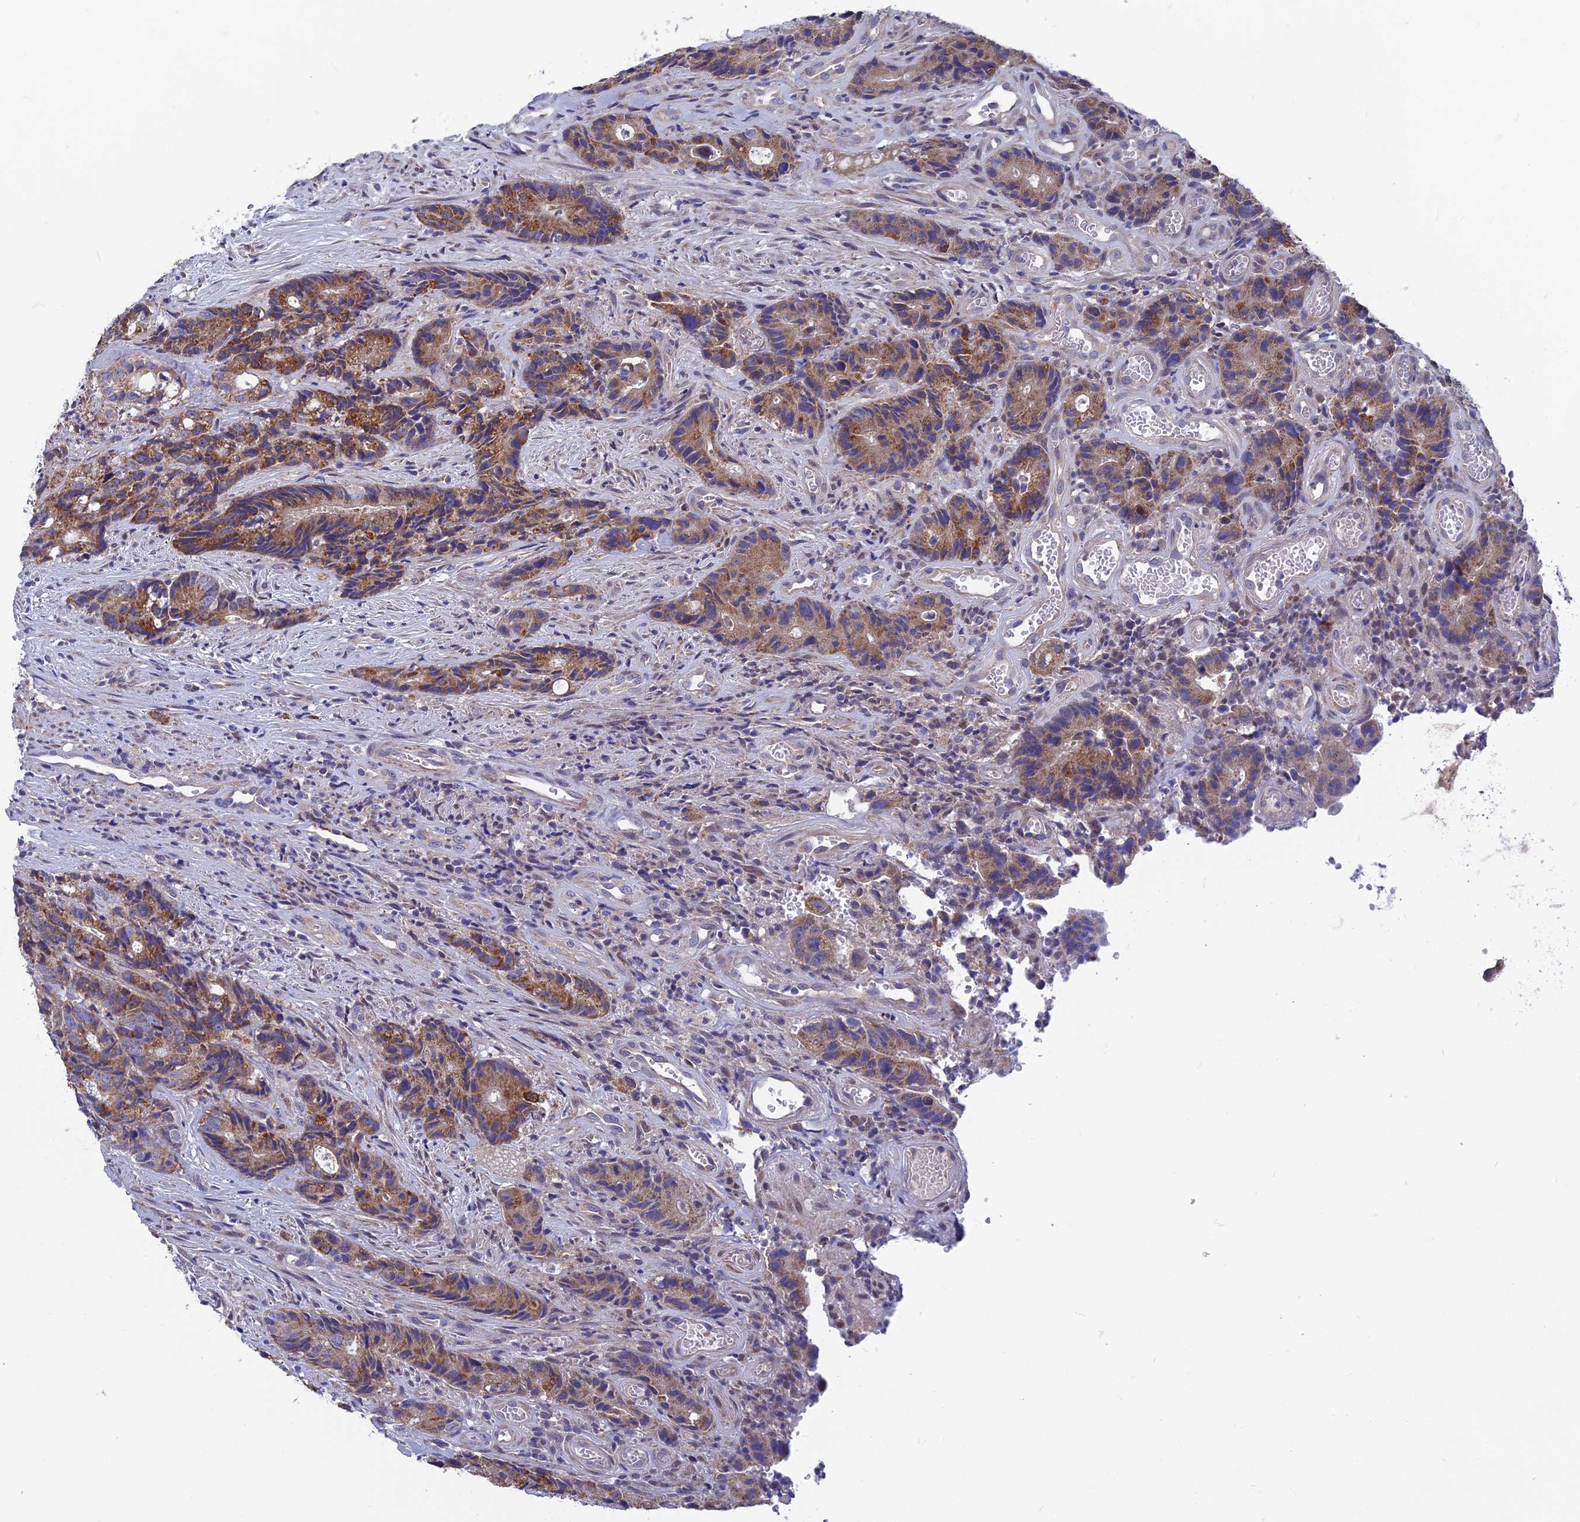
{"staining": {"intensity": "moderate", "quantity": ">75%", "location": "cytoplasmic/membranous"}, "tissue": "colorectal cancer", "cell_type": "Tumor cells", "image_type": "cancer", "snomed": [{"axis": "morphology", "description": "Adenocarcinoma, NOS"}, {"axis": "topography", "description": "Colon"}], "caption": "High-power microscopy captured an immunohistochemistry image of colorectal adenocarcinoma, revealing moderate cytoplasmic/membranous expression in approximately >75% of tumor cells. The protein of interest is stained brown, and the nuclei are stained in blue (DAB (3,3'-diaminobenzidine) IHC with brightfield microscopy, high magnification).", "gene": "AK4", "patient": {"sex": "female", "age": 57}}